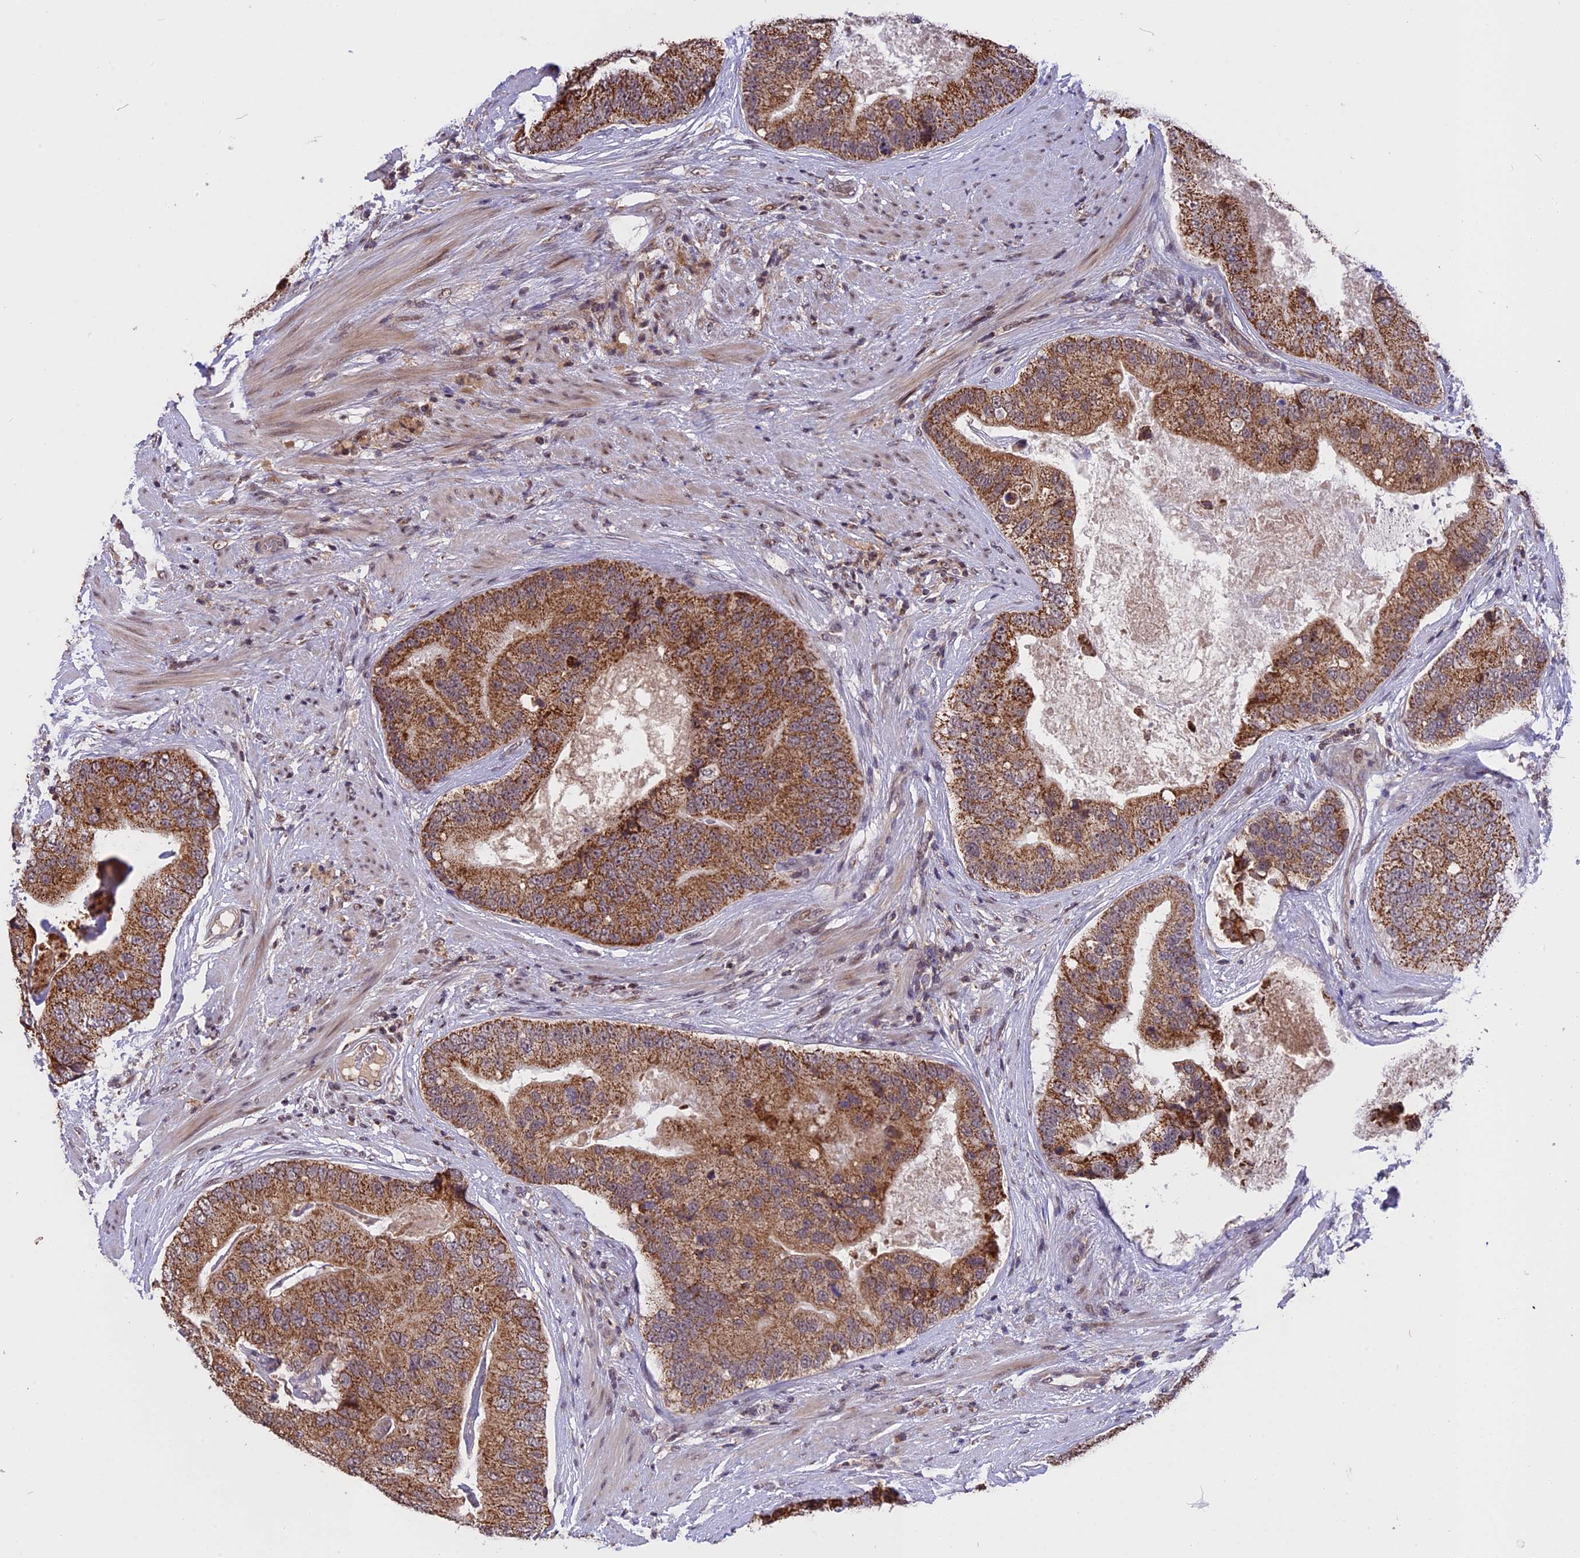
{"staining": {"intensity": "moderate", "quantity": ">75%", "location": "cytoplasmic/membranous"}, "tissue": "prostate cancer", "cell_type": "Tumor cells", "image_type": "cancer", "snomed": [{"axis": "morphology", "description": "Adenocarcinoma, High grade"}, {"axis": "topography", "description": "Prostate"}], "caption": "Immunohistochemistry micrograph of human prostate cancer stained for a protein (brown), which exhibits medium levels of moderate cytoplasmic/membranous positivity in approximately >75% of tumor cells.", "gene": "RERGL", "patient": {"sex": "male", "age": 70}}